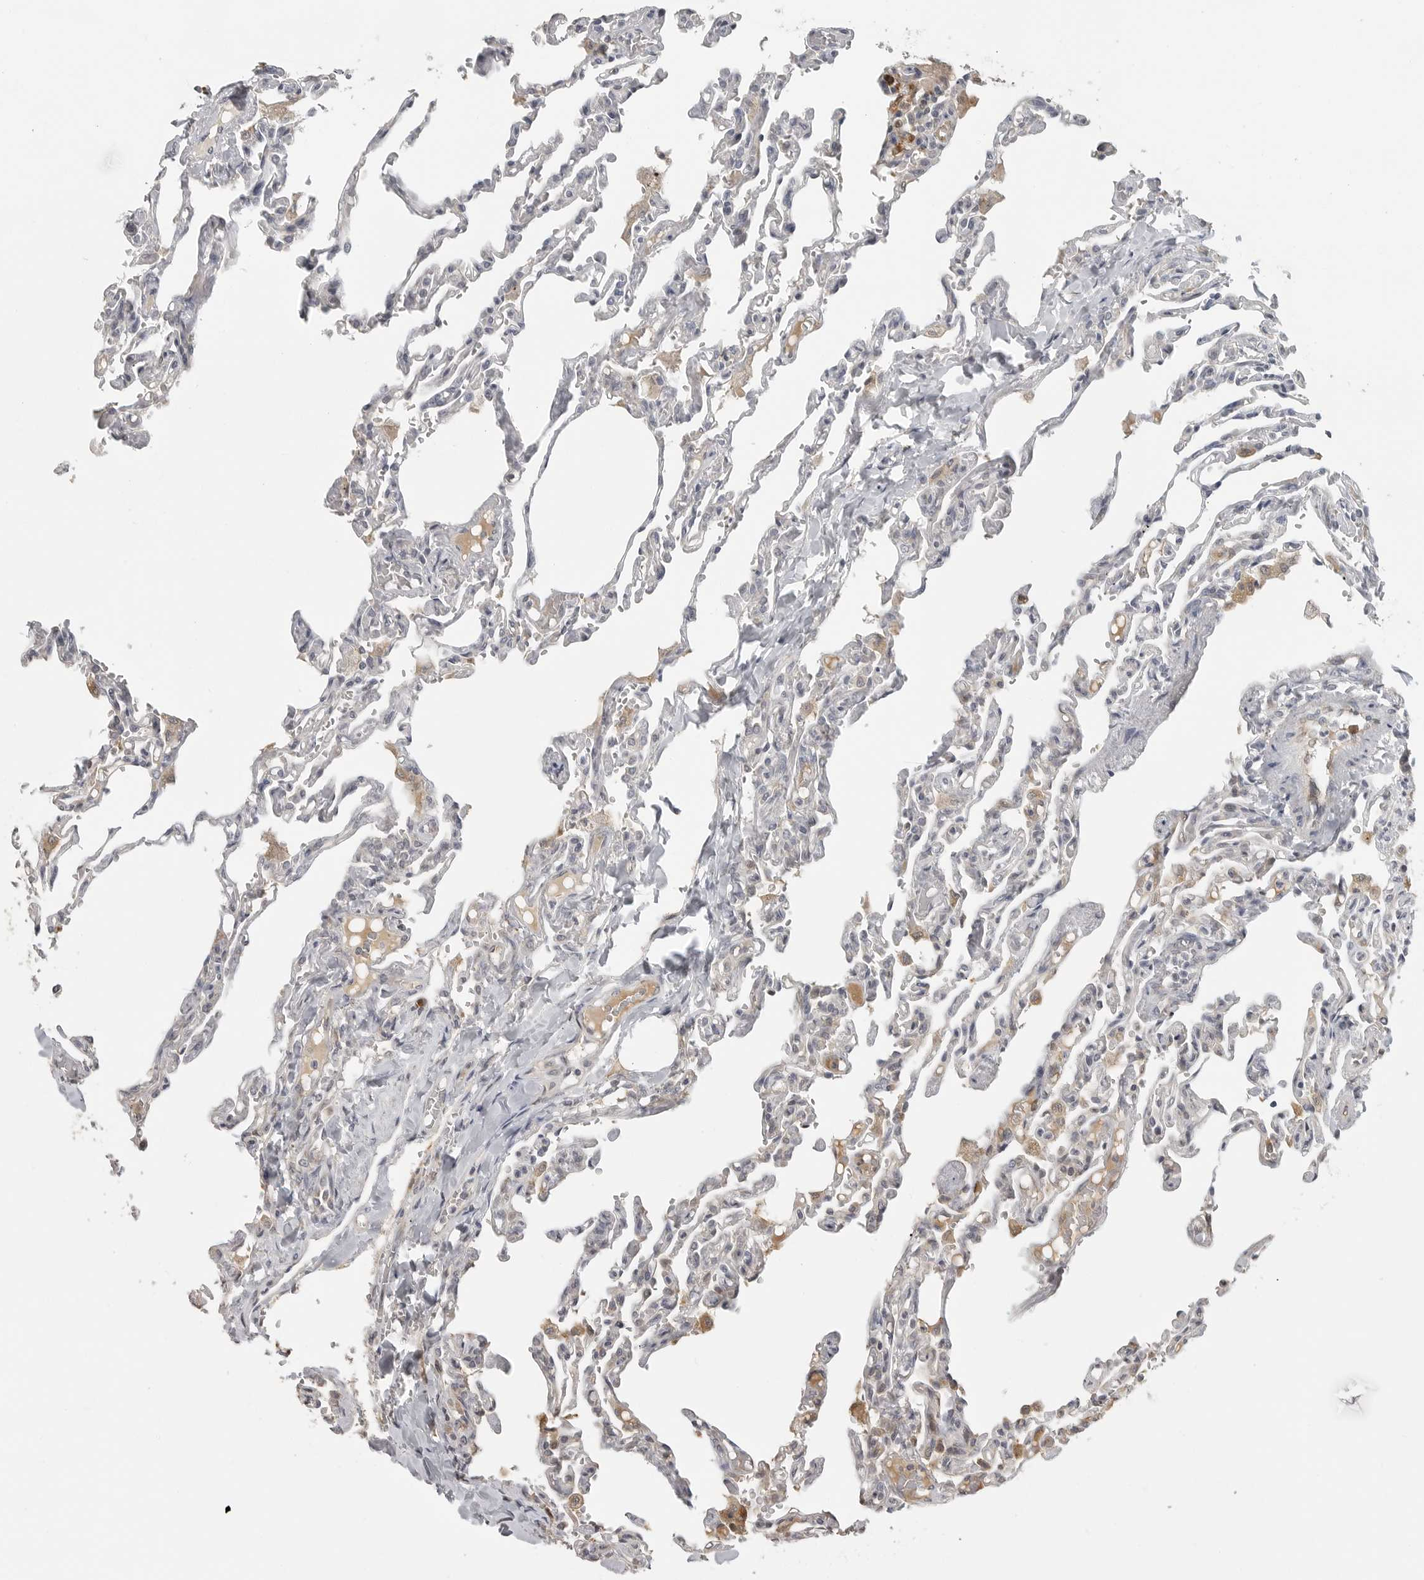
{"staining": {"intensity": "negative", "quantity": "none", "location": "none"}, "tissue": "lung", "cell_type": "Alveolar cells", "image_type": "normal", "snomed": [{"axis": "morphology", "description": "Normal tissue, NOS"}, {"axis": "topography", "description": "Lung"}], "caption": "Image shows no protein expression in alveolar cells of normal lung.", "gene": "IDO1", "patient": {"sex": "male", "age": 21}}